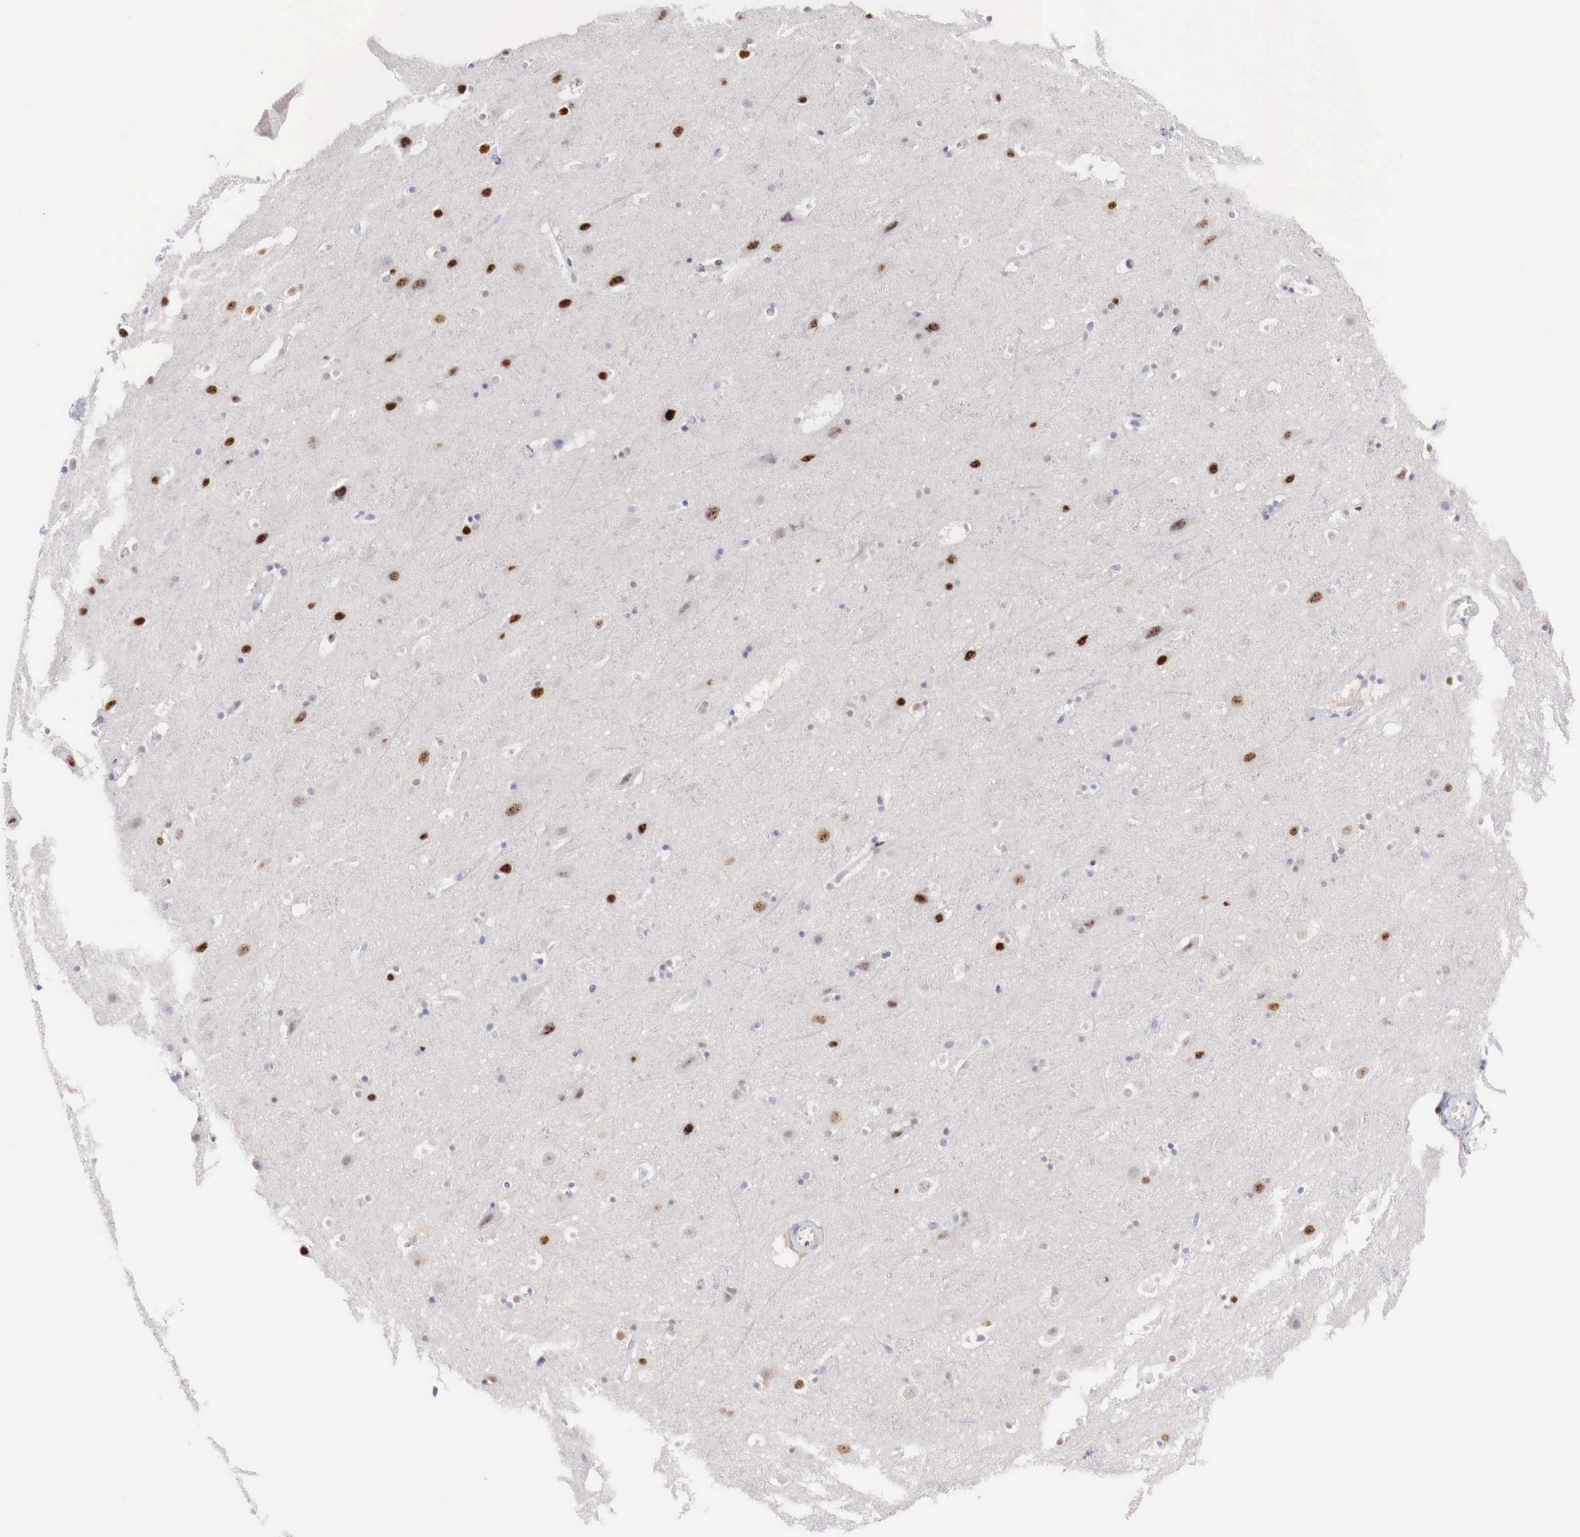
{"staining": {"intensity": "negative", "quantity": "none", "location": "none"}, "tissue": "cerebral cortex", "cell_type": "Endothelial cells", "image_type": "normal", "snomed": [{"axis": "morphology", "description": "Normal tissue, NOS"}, {"axis": "topography", "description": "Cerebral cortex"}], "caption": "Immunohistochemistry (IHC) of normal human cerebral cortex demonstrates no staining in endothelial cells.", "gene": "FOXP2", "patient": {"sex": "male", "age": 45}}